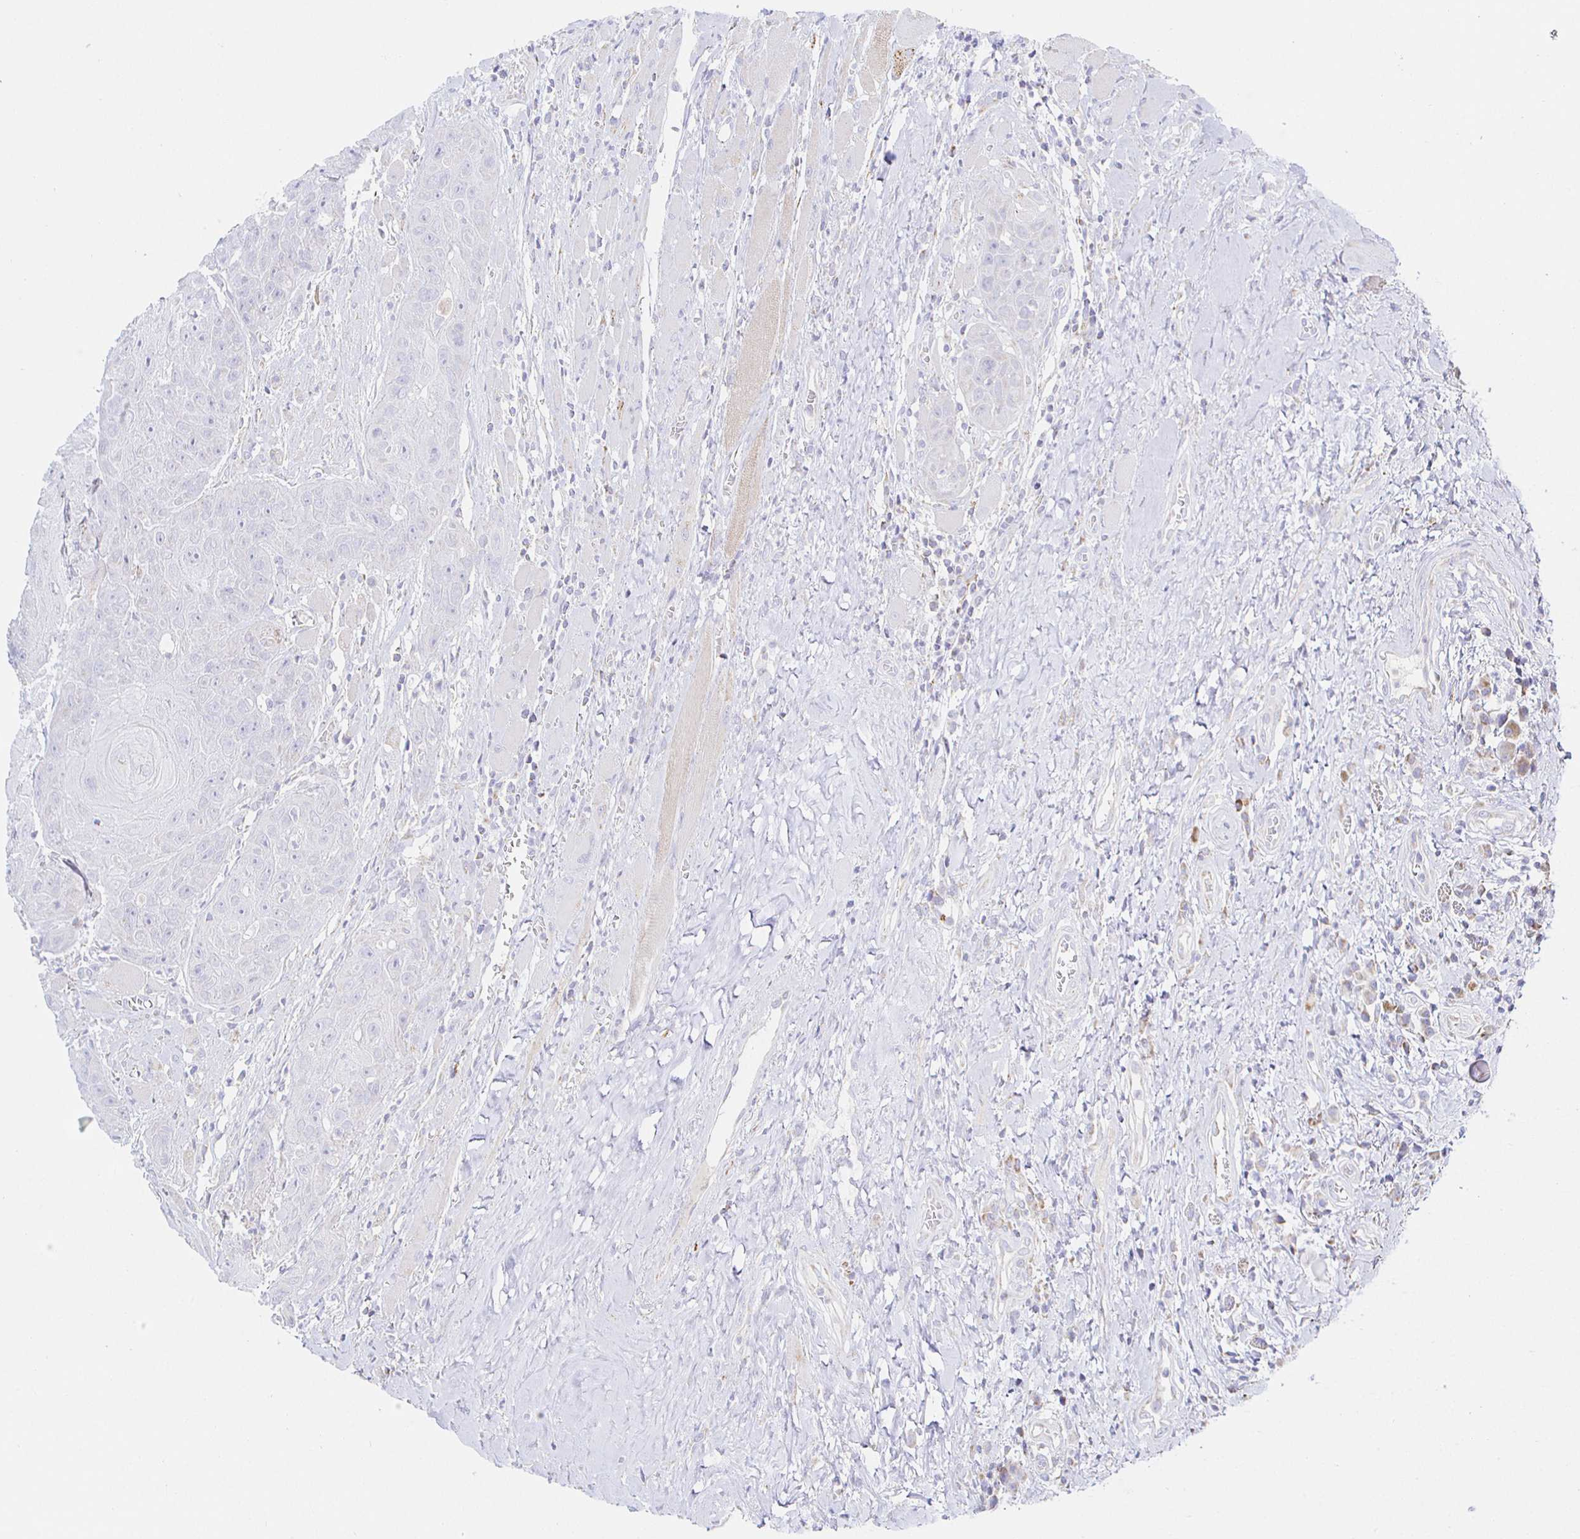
{"staining": {"intensity": "negative", "quantity": "none", "location": "none"}, "tissue": "head and neck cancer", "cell_type": "Tumor cells", "image_type": "cancer", "snomed": [{"axis": "morphology", "description": "Squamous cell carcinoma, NOS"}, {"axis": "topography", "description": "Head-Neck"}], "caption": "Tumor cells are negative for brown protein staining in head and neck cancer.", "gene": "SYNGR4", "patient": {"sex": "female", "age": 59}}